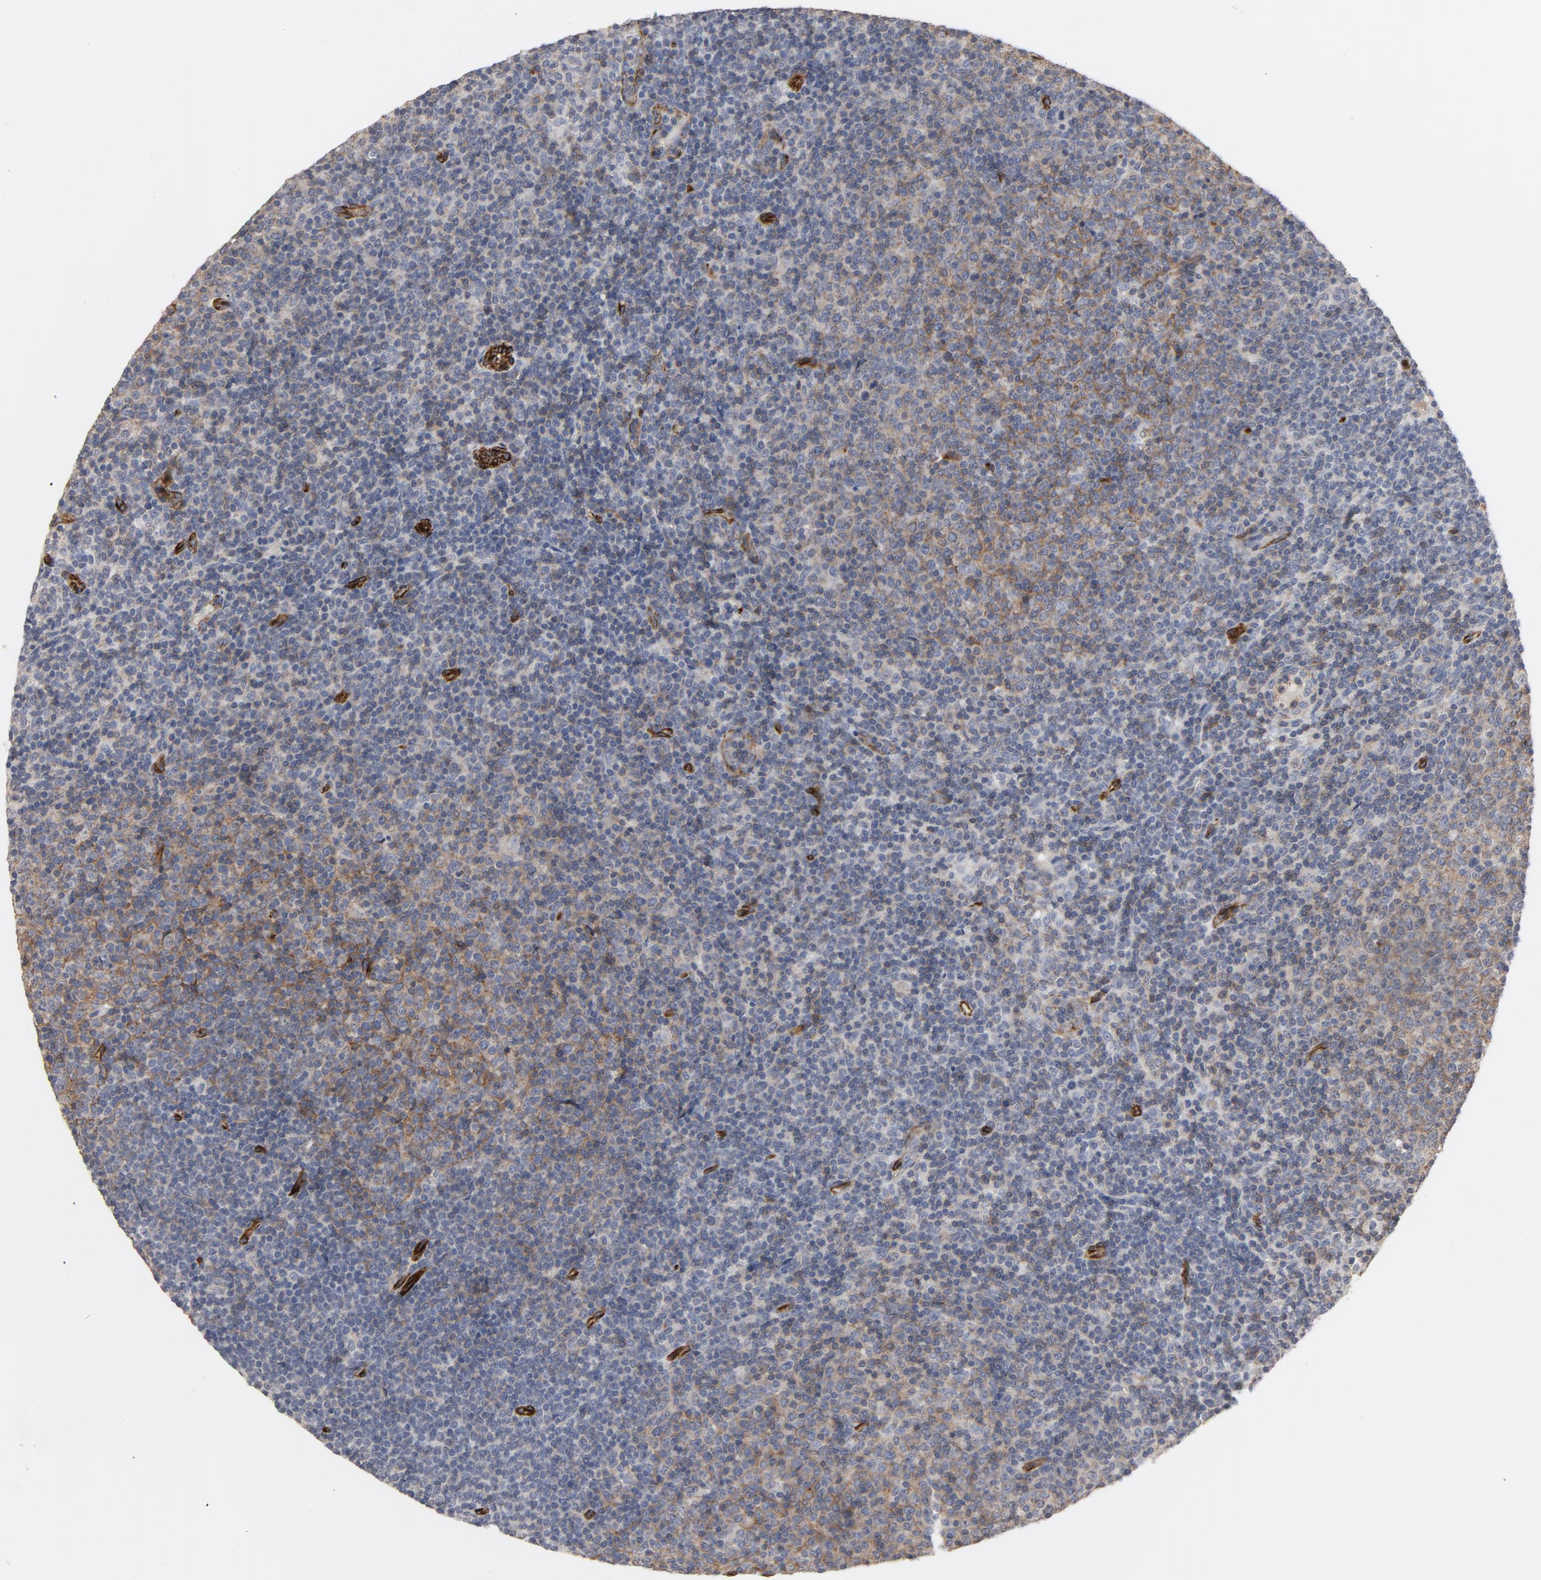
{"staining": {"intensity": "weak", "quantity": "25%-75%", "location": "cytoplasmic/membranous"}, "tissue": "lymphoma", "cell_type": "Tumor cells", "image_type": "cancer", "snomed": [{"axis": "morphology", "description": "Malignant lymphoma, non-Hodgkin's type, Low grade"}, {"axis": "topography", "description": "Lymph node"}], "caption": "Immunohistochemical staining of low-grade malignant lymphoma, non-Hodgkin's type displays low levels of weak cytoplasmic/membranous staining in approximately 25%-75% of tumor cells.", "gene": "GNG2", "patient": {"sex": "male", "age": 70}}